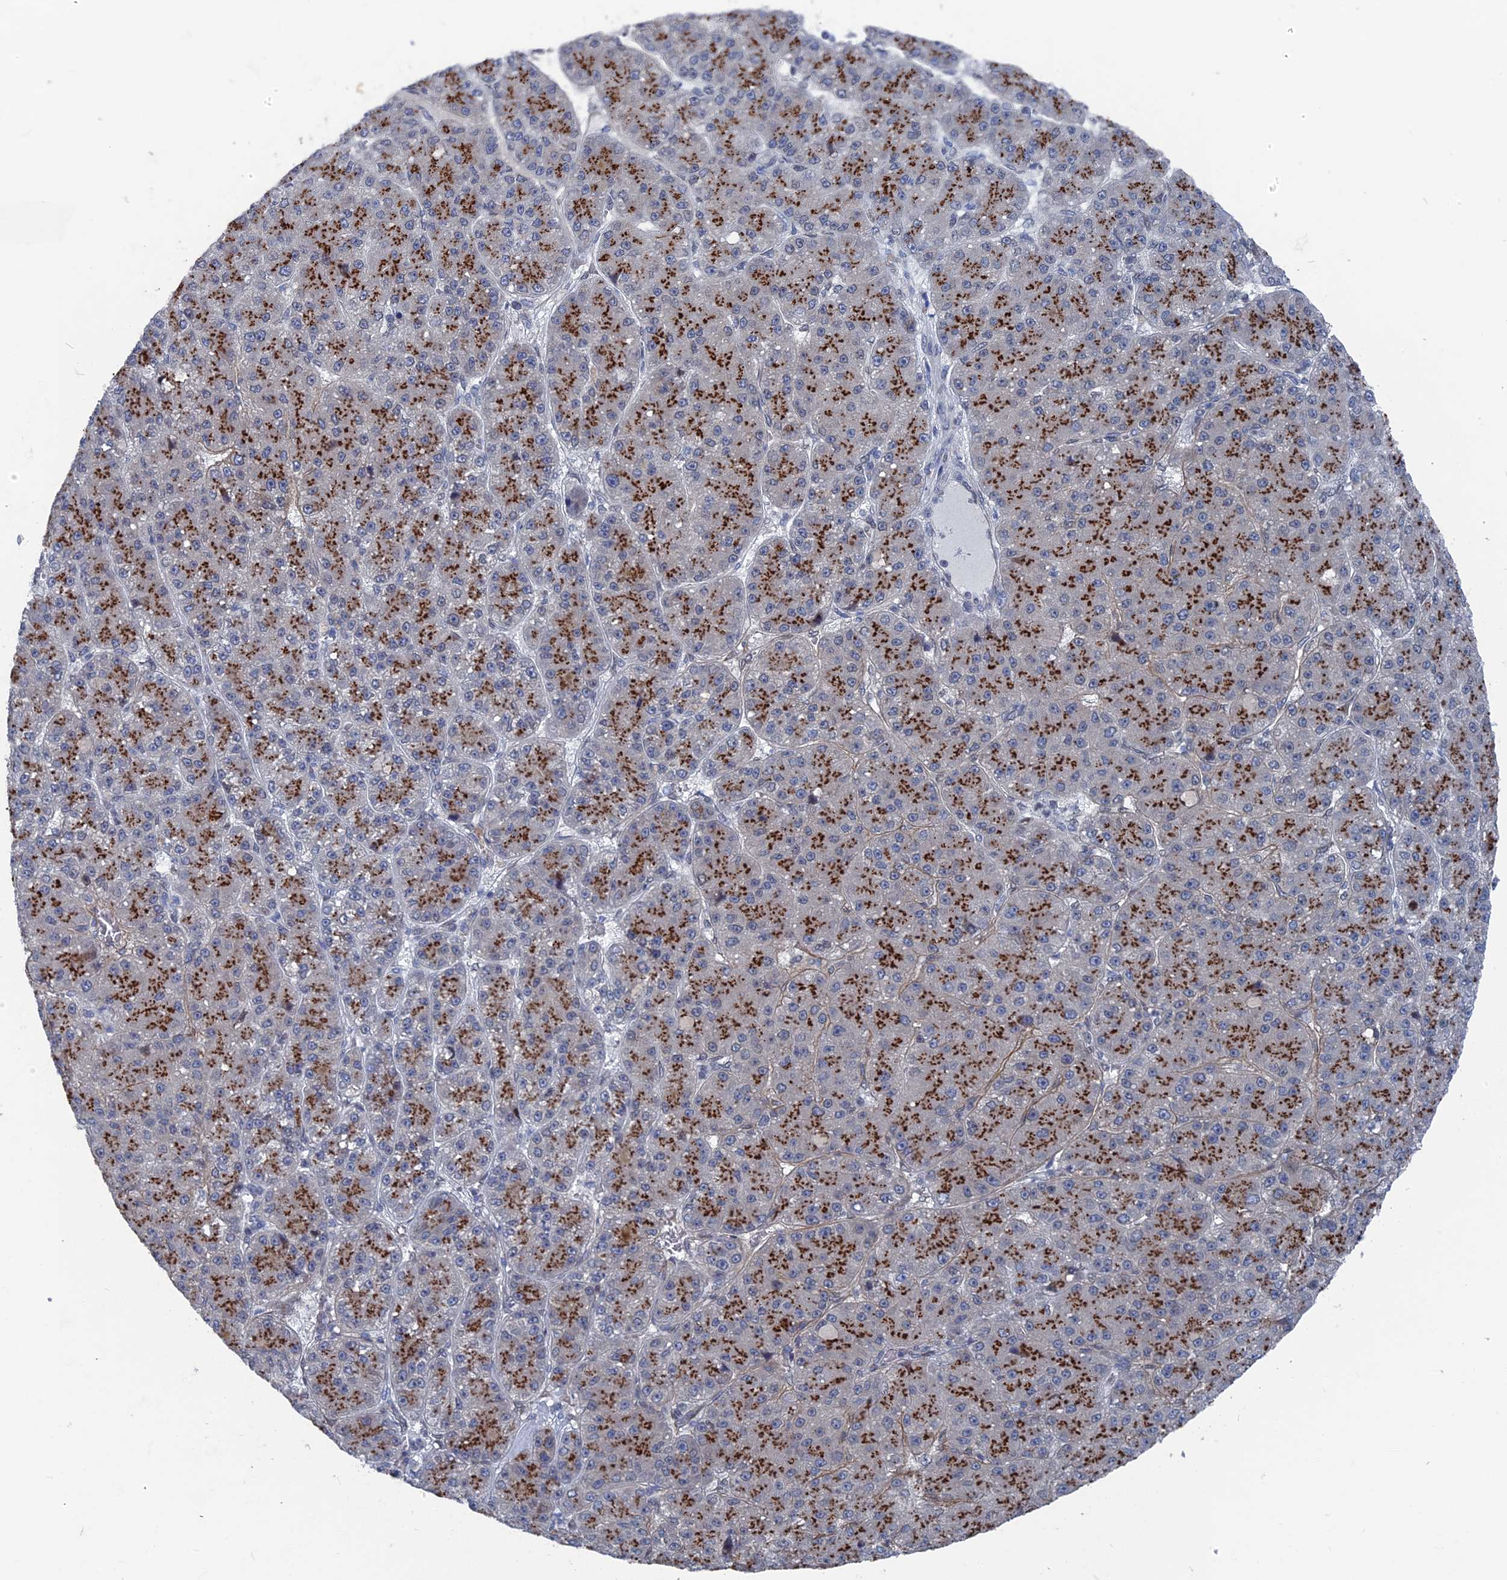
{"staining": {"intensity": "strong", "quantity": "25%-75%", "location": "cytoplasmic/membranous"}, "tissue": "liver cancer", "cell_type": "Tumor cells", "image_type": "cancer", "snomed": [{"axis": "morphology", "description": "Carcinoma, Hepatocellular, NOS"}, {"axis": "topography", "description": "Liver"}], "caption": "Immunohistochemistry (IHC) of liver cancer demonstrates high levels of strong cytoplasmic/membranous positivity in about 25%-75% of tumor cells. The protein is shown in brown color, while the nuclei are stained blue.", "gene": "MTRF1", "patient": {"sex": "male", "age": 67}}